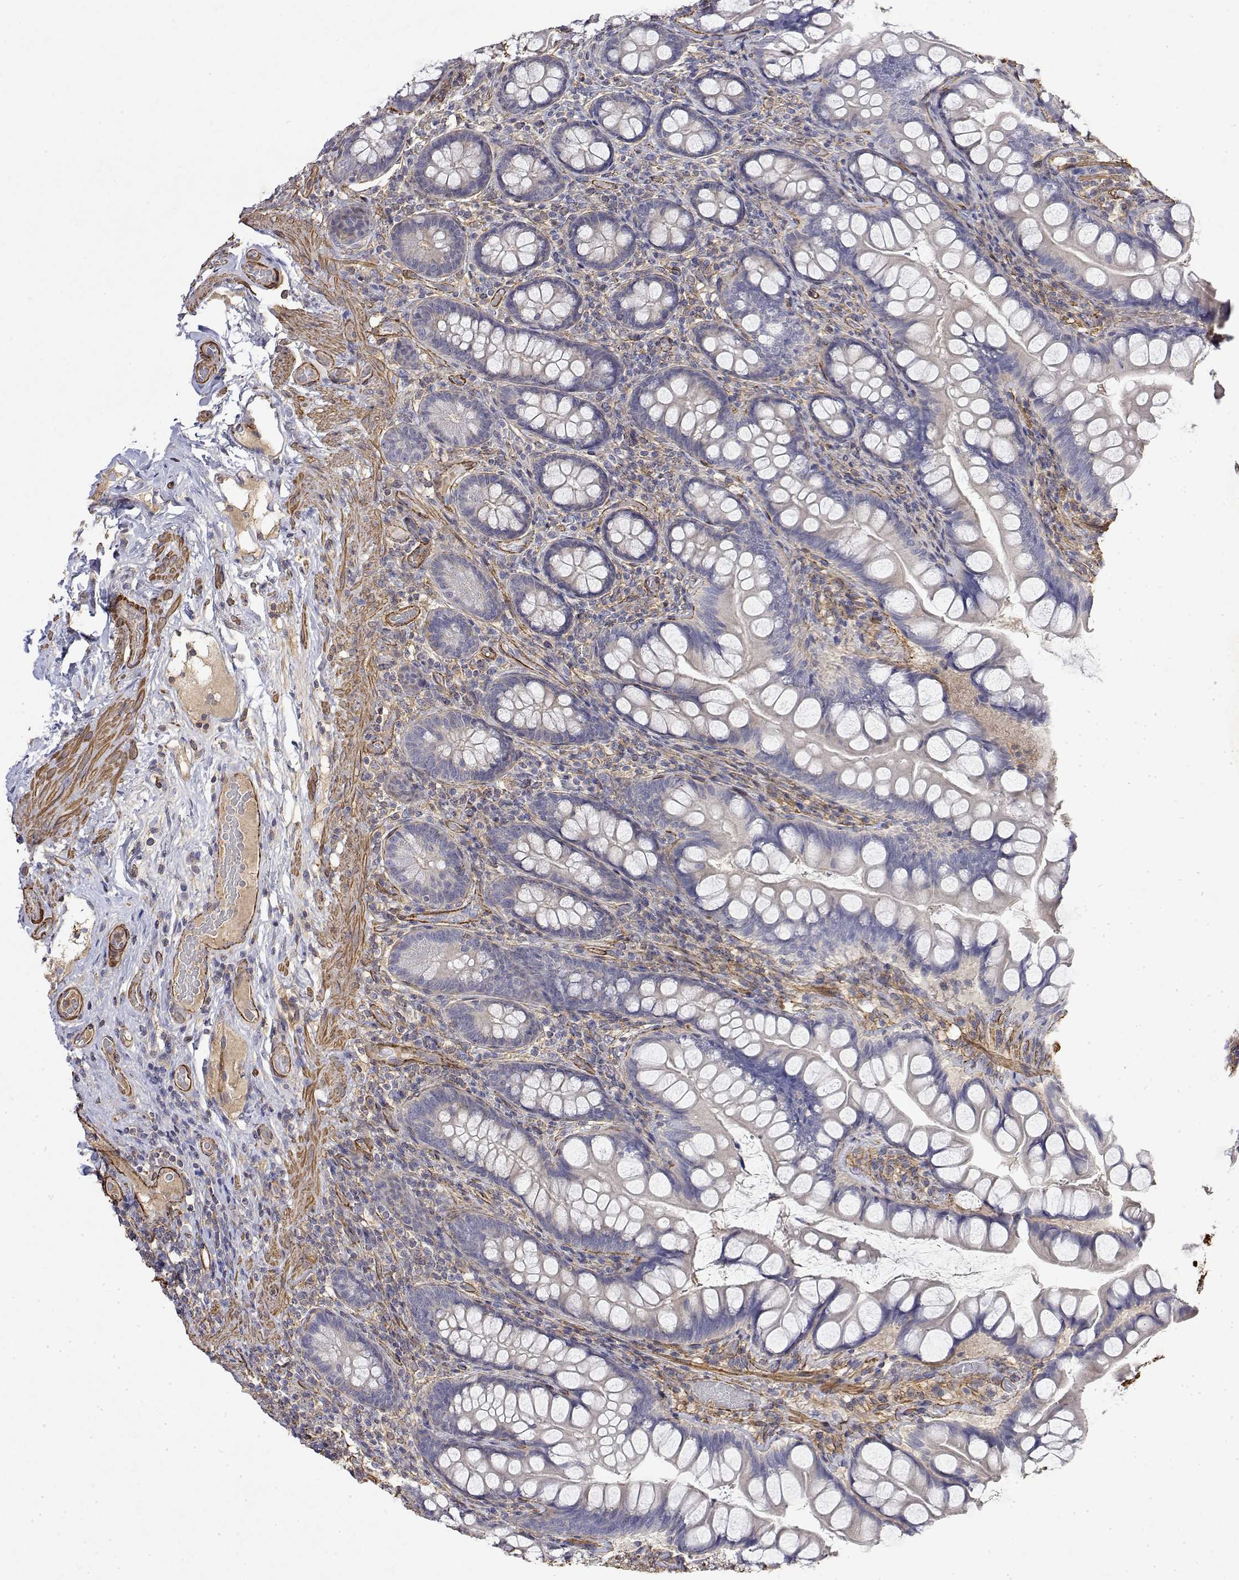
{"staining": {"intensity": "negative", "quantity": "none", "location": "none"}, "tissue": "small intestine", "cell_type": "Glandular cells", "image_type": "normal", "snomed": [{"axis": "morphology", "description": "Normal tissue, NOS"}, {"axis": "topography", "description": "Small intestine"}], "caption": "Human small intestine stained for a protein using IHC shows no staining in glandular cells.", "gene": "SOWAHD", "patient": {"sex": "male", "age": 70}}